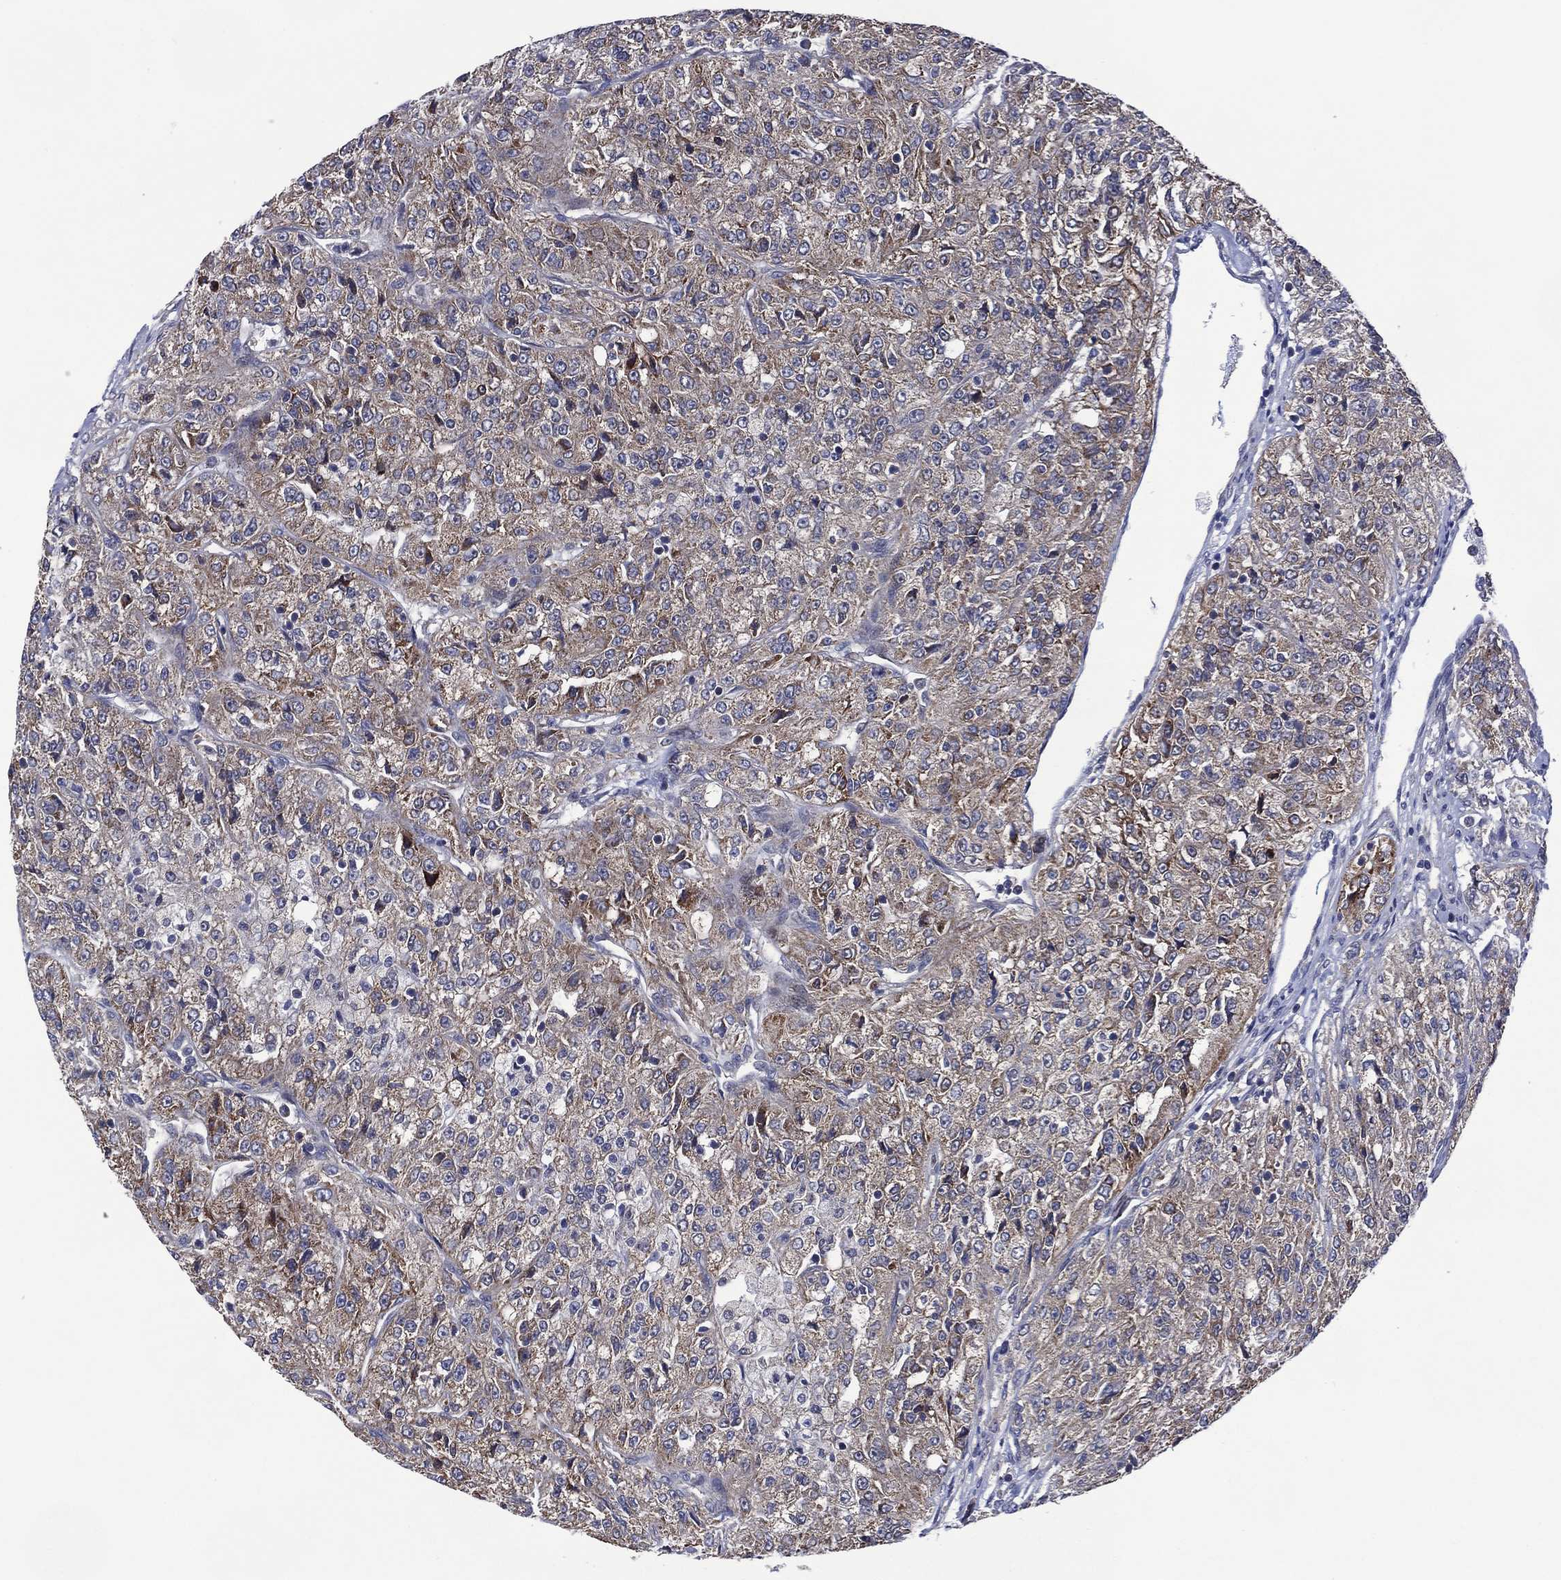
{"staining": {"intensity": "moderate", "quantity": "25%-75%", "location": "cytoplasmic/membranous"}, "tissue": "renal cancer", "cell_type": "Tumor cells", "image_type": "cancer", "snomed": [{"axis": "morphology", "description": "Adenocarcinoma, NOS"}, {"axis": "topography", "description": "Kidney"}], "caption": "Immunohistochemistry (IHC) of renal cancer displays medium levels of moderate cytoplasmic/membranous staining in about 25%-75% of tumor cells. The protein is shown in brown color, while the nuclei are stained blue.", "gene": "HTD2", "patient": {"sex": "female", "age": 63}}